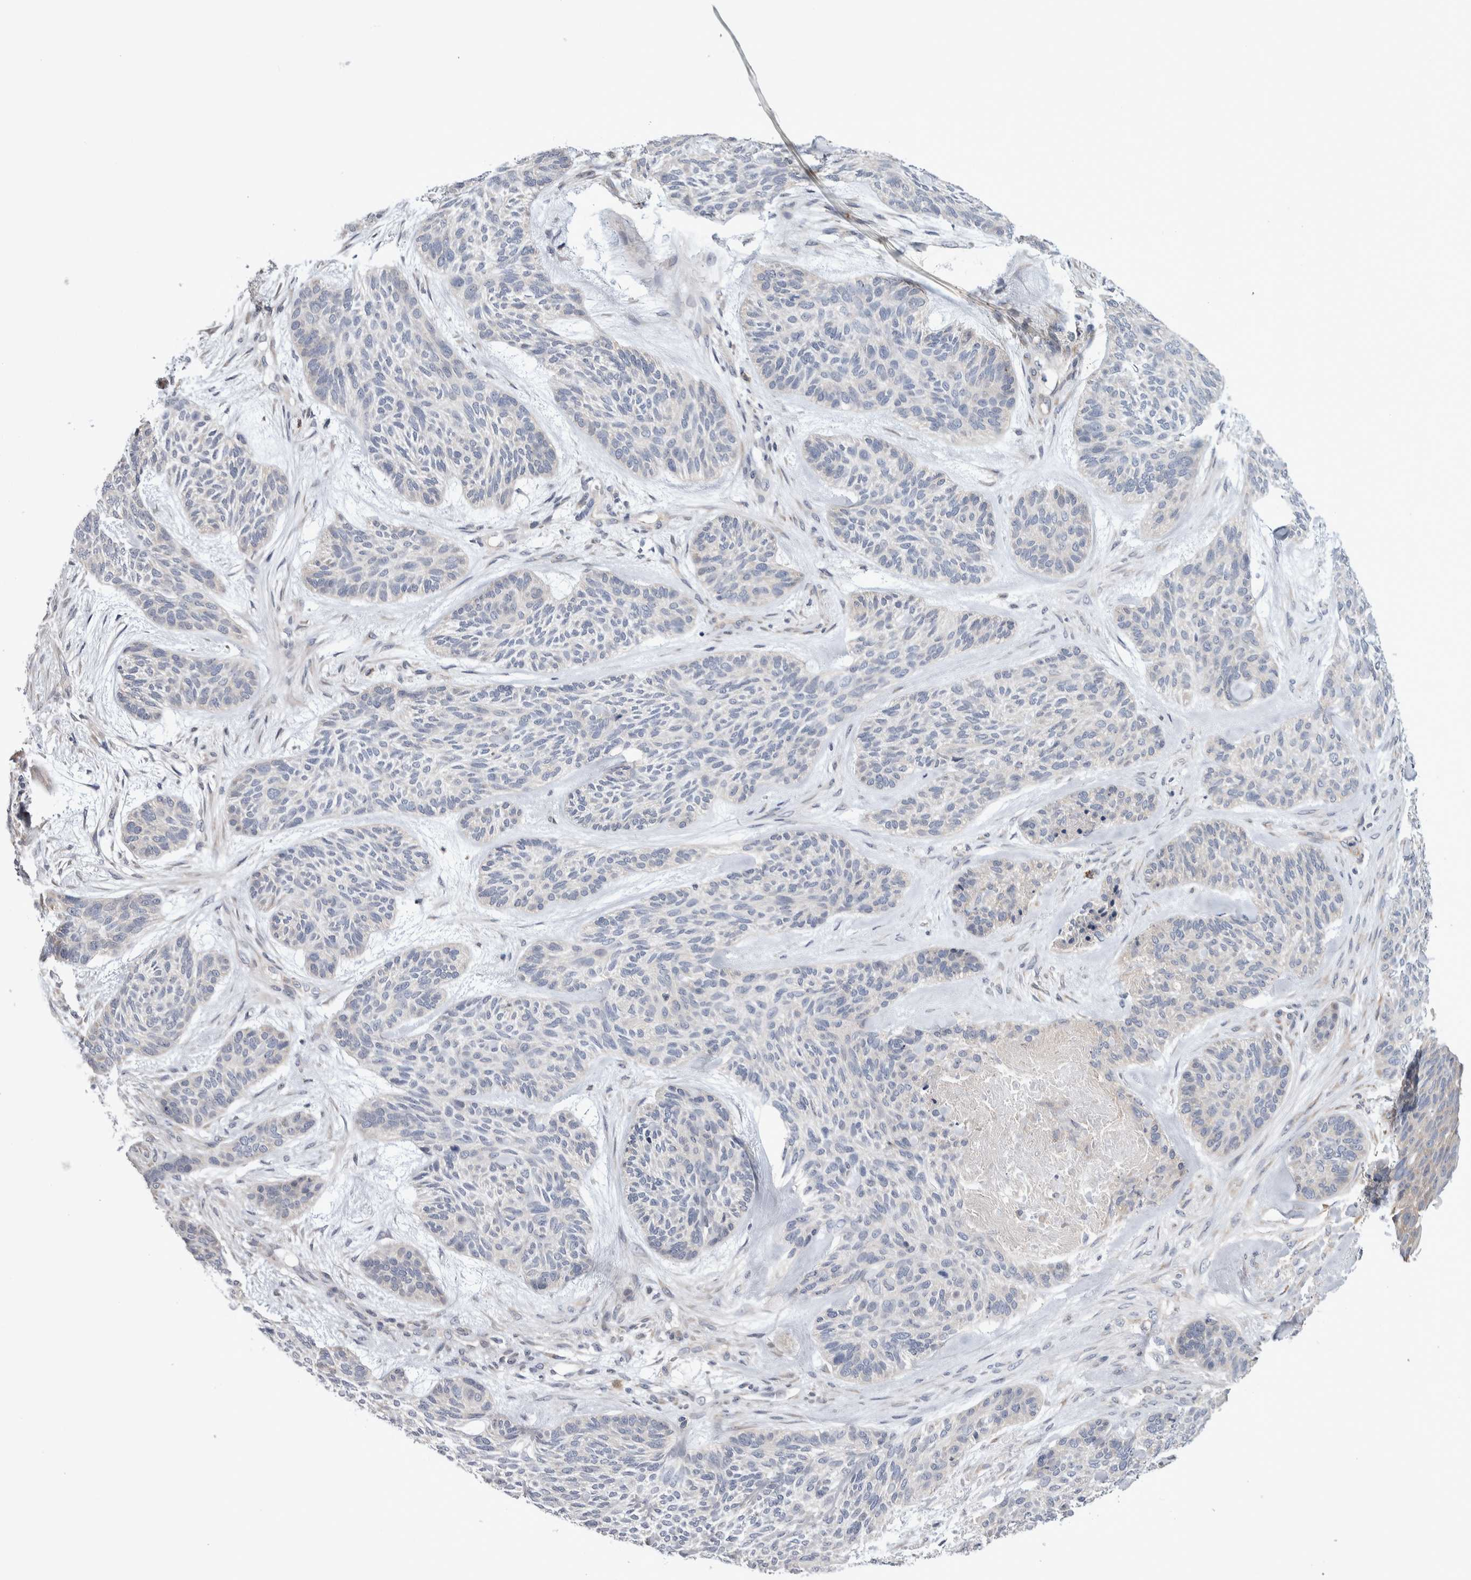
{"staining": {"intensity": "negative", "quantity": "none", "location": "none"}, "tissue": "skin cancer", "cell_type": "Tumor cells", "image_type": "cancer", "snomed": [{"axis": "morphology", "description": "Basal cell carcinoma"}, {"axis": "topography", "description": "Skin"}], "caption": "Skin basal cell carcinoma was stained to show a protein in brown. There is no significant staining in tumor cells.", "gene": "IBTK", "patient": {"sex": "male", "age": 55}}